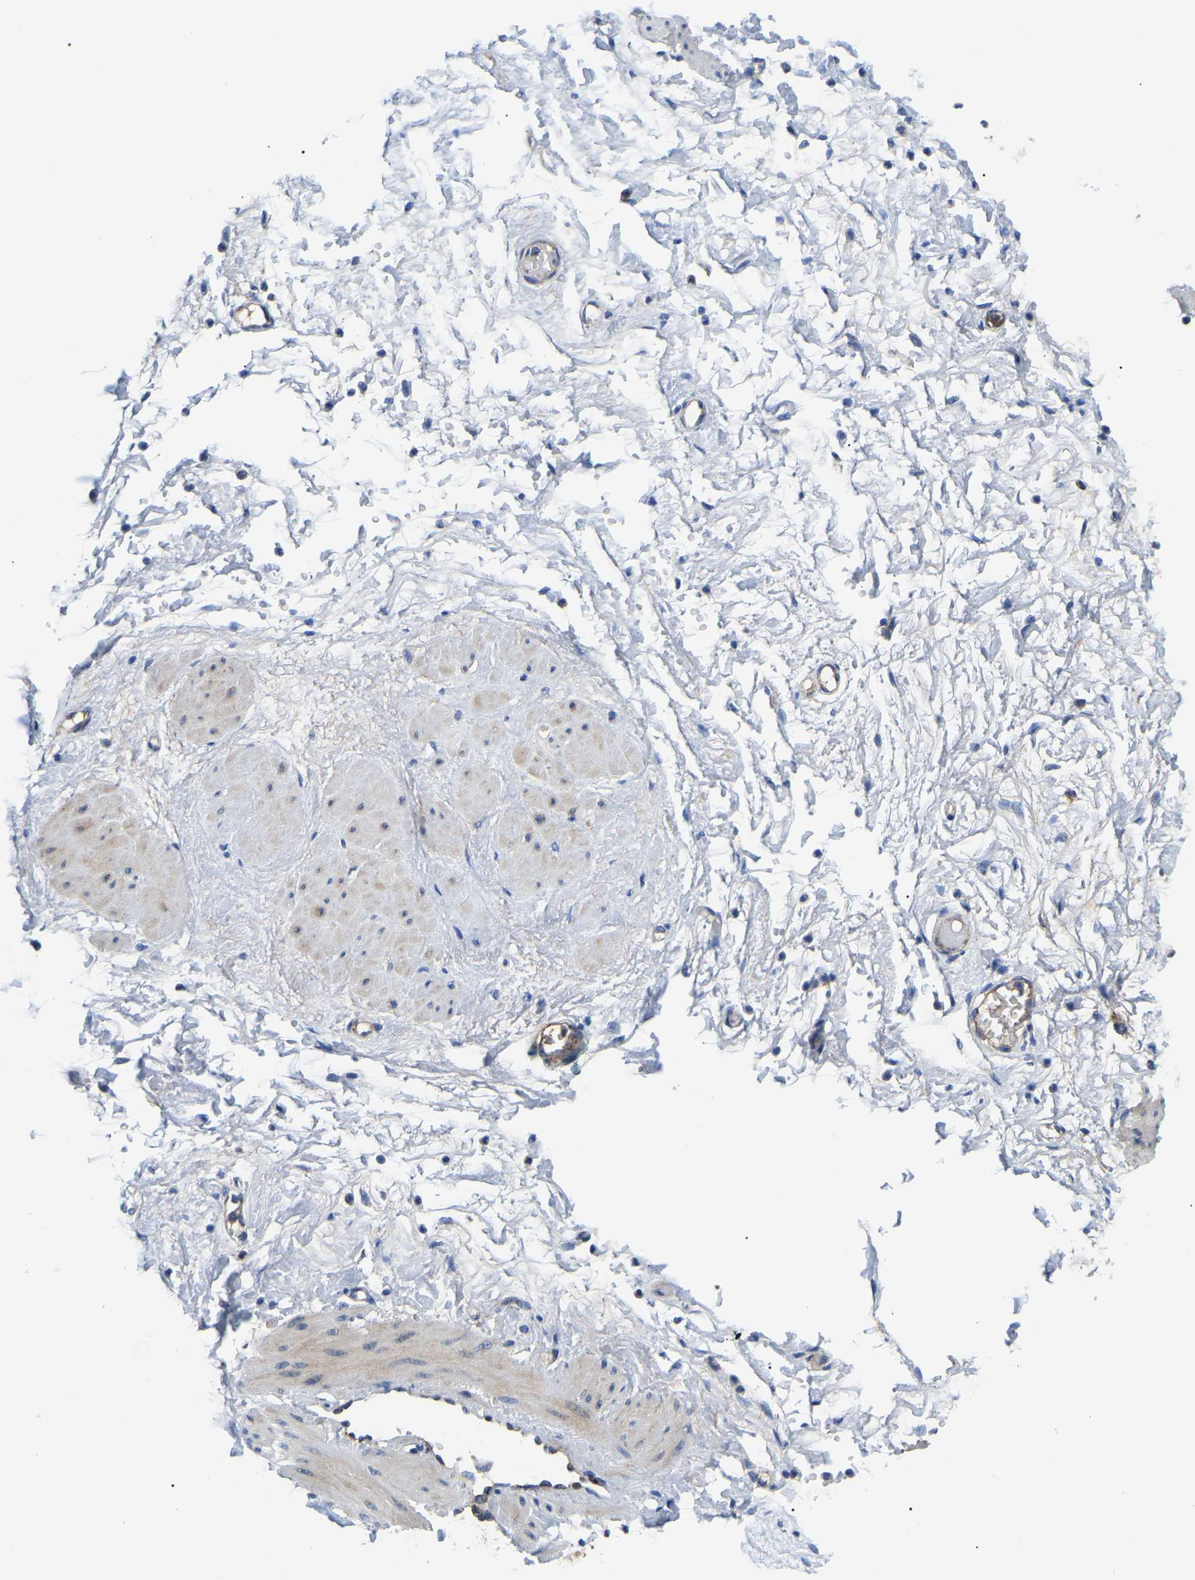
{"staining": {"intensity": "negative", "quantity": "none", "location": "none"}, "tissue": "adipose tissue", "cell_type": "Adipocytes", "image_type": "normal", "snomed": [{"axis": "morphology", "description": "Normal tissue, NOS"}, {"axis": "topography", "description": "Soft tissue"}, {"axis": "topography", "description": "Vascular tissue"}], "caption": "IHC image of benign human adipose tissue stained for a protein (brown), which exhibits no staining in adipocytes.", "gene": "PPM1E", "patient": {"sex": "female", "age": 35}}